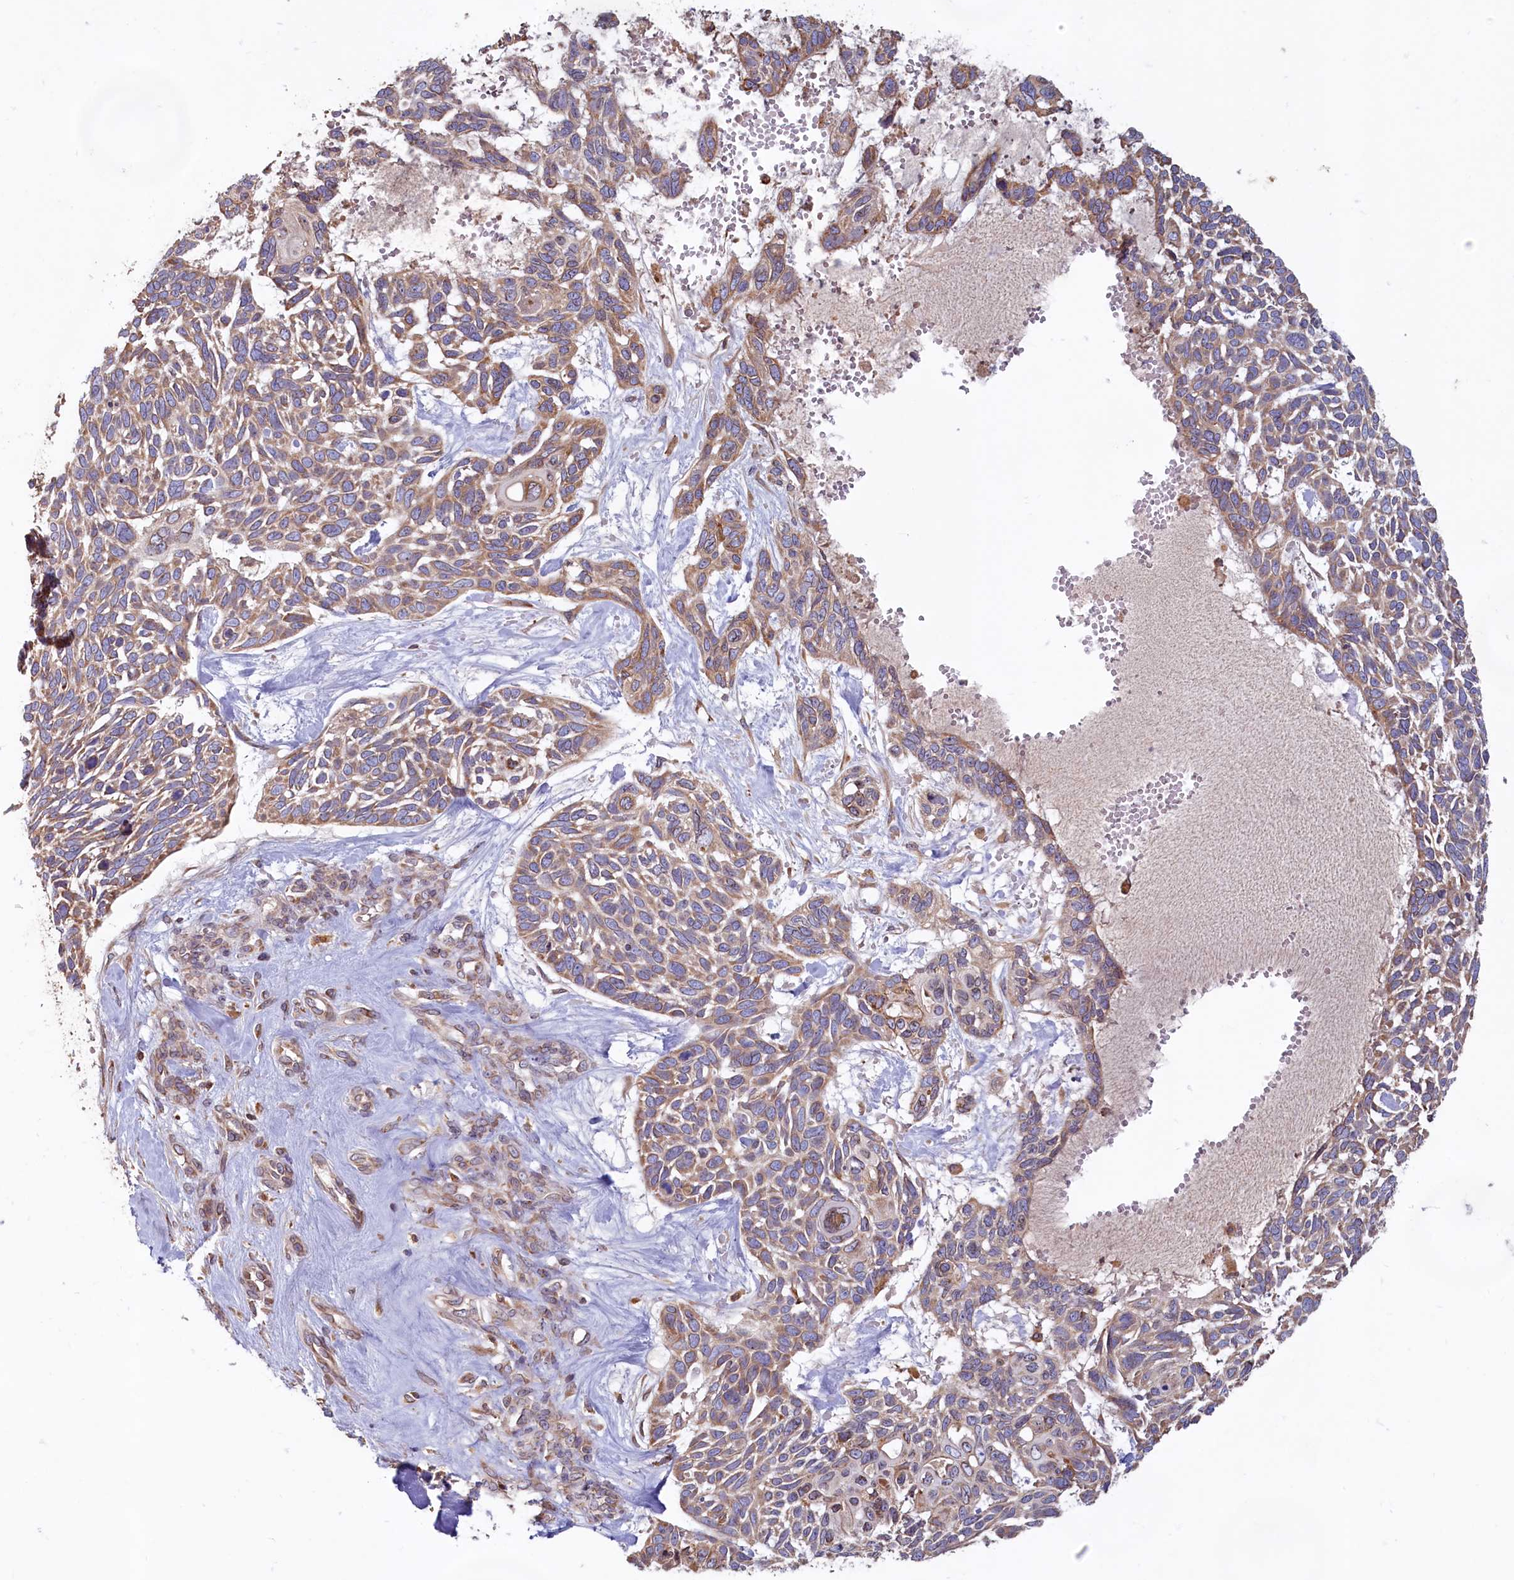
{"staining": {"intensity": "moderate", "quantity": ">75%", "location": "cytoplasmic/membranous"}, "tissue": "skin cancer", "cell_type": "Tumor cells", "image_type": "cancer", "snomed": [{"axis": "morphology", "description": "Basal cell carcinoma"}, {"axis": "topography", "description": "Skin"}], "caption": "This histopathology image demonstrates immunohistochemistry staining of human skin cancer (basal cell carcinoma), with medium moderate cytoplasmic/membranous positivity in about >75% of tumor cells.", "gene": "TBC1D19", "patient": {"sex": "male", "age": 88}}